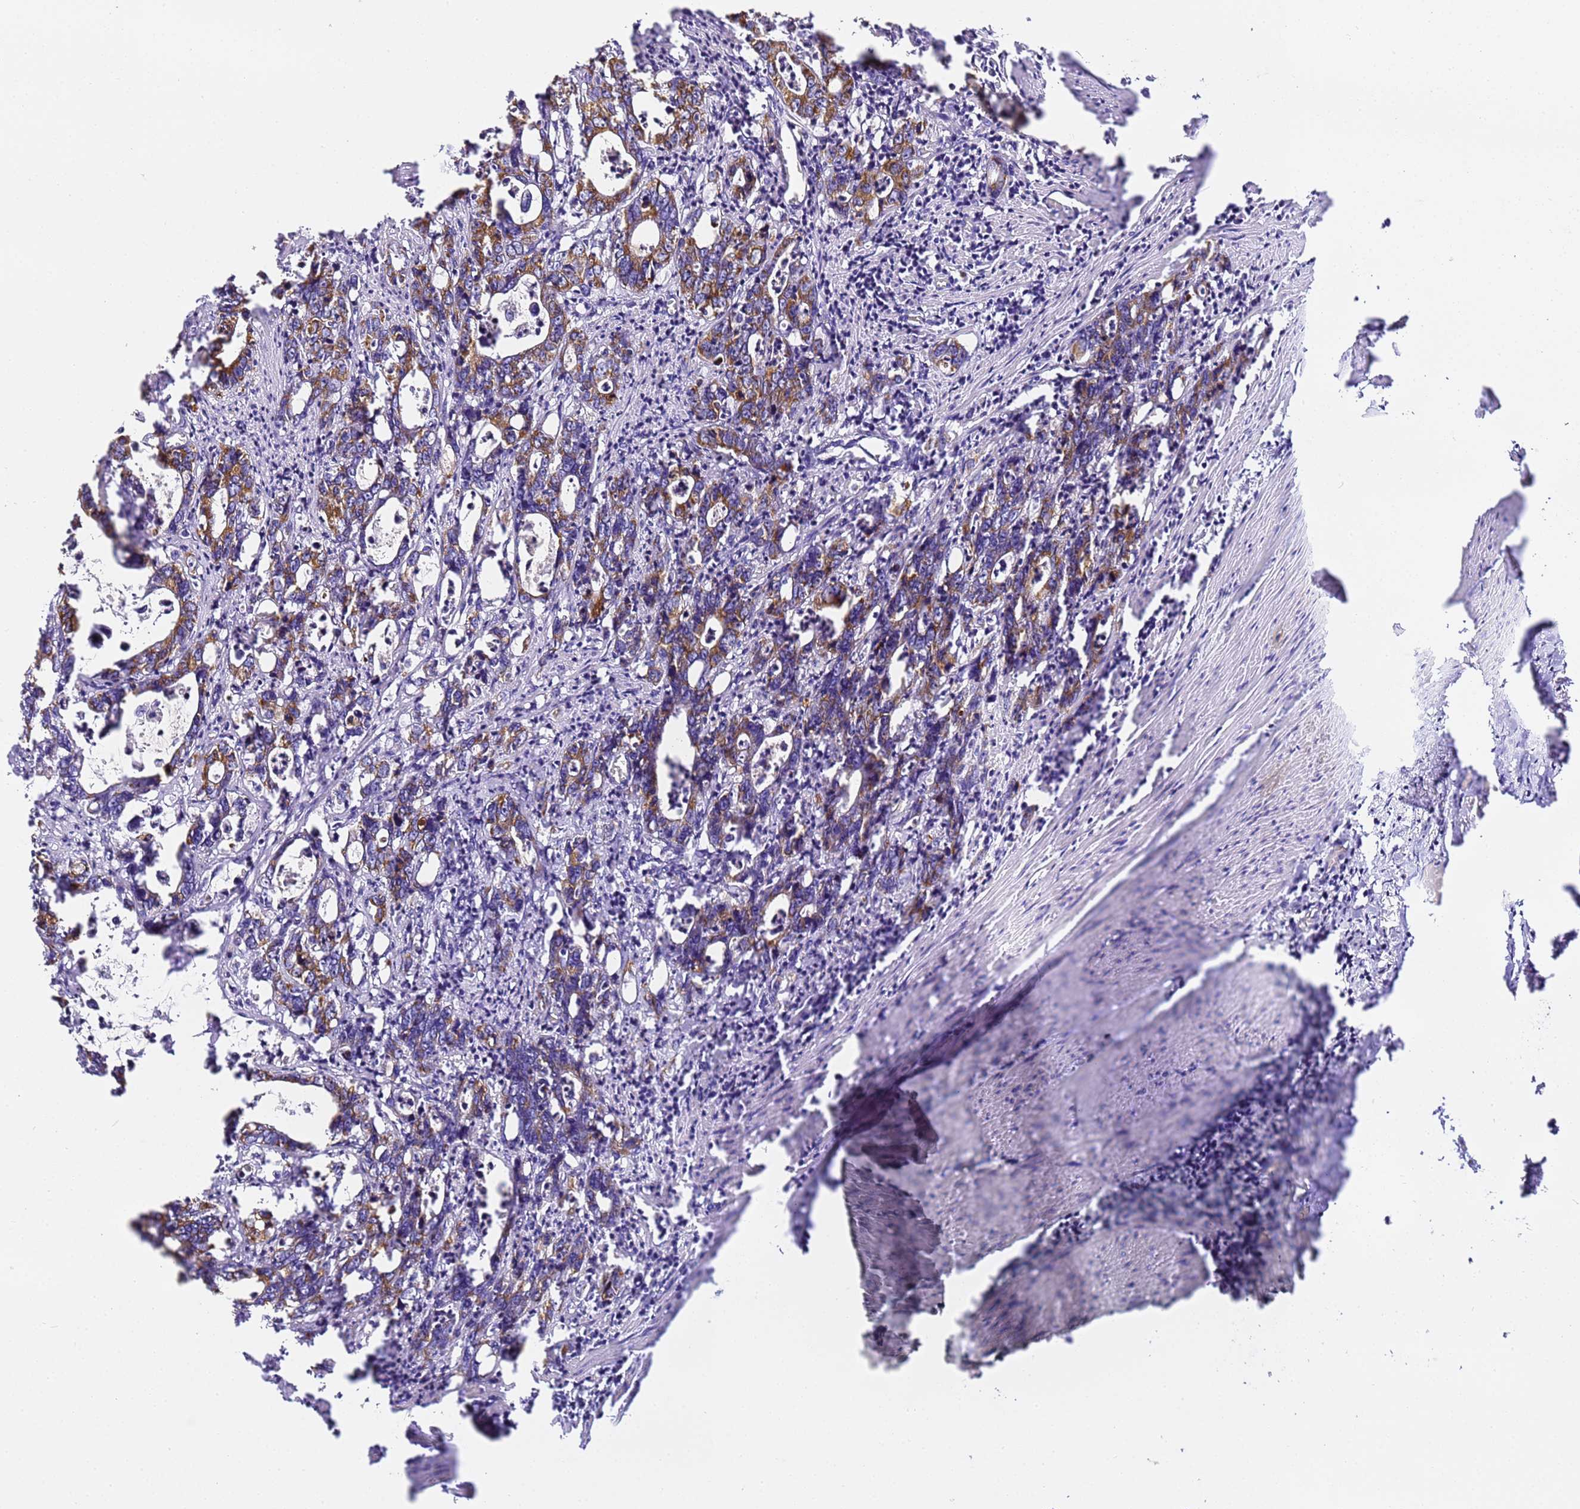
{"staining": {"intensity": "strong", "quantity": "25%-75%", "location": "cytoplasmic/membranous"}, "tissue": "colorectal cancer", "cell_type": "Tumor cells", "image_type": "cancer", "snomed": [{"axis": "morphology", "description": "Adenocarcinoma, NOS"}, {"axis": "topography", "description": "Colon"}], "caption": "Immunohistochemical staining of colorectal cancer demonstrates high levels of strong cytoplasmic/membranous protein positivity in about 25%-75% of tumor cells.", "gene": "HSPE1", "patient": {"sex": "female", "age": 75}}